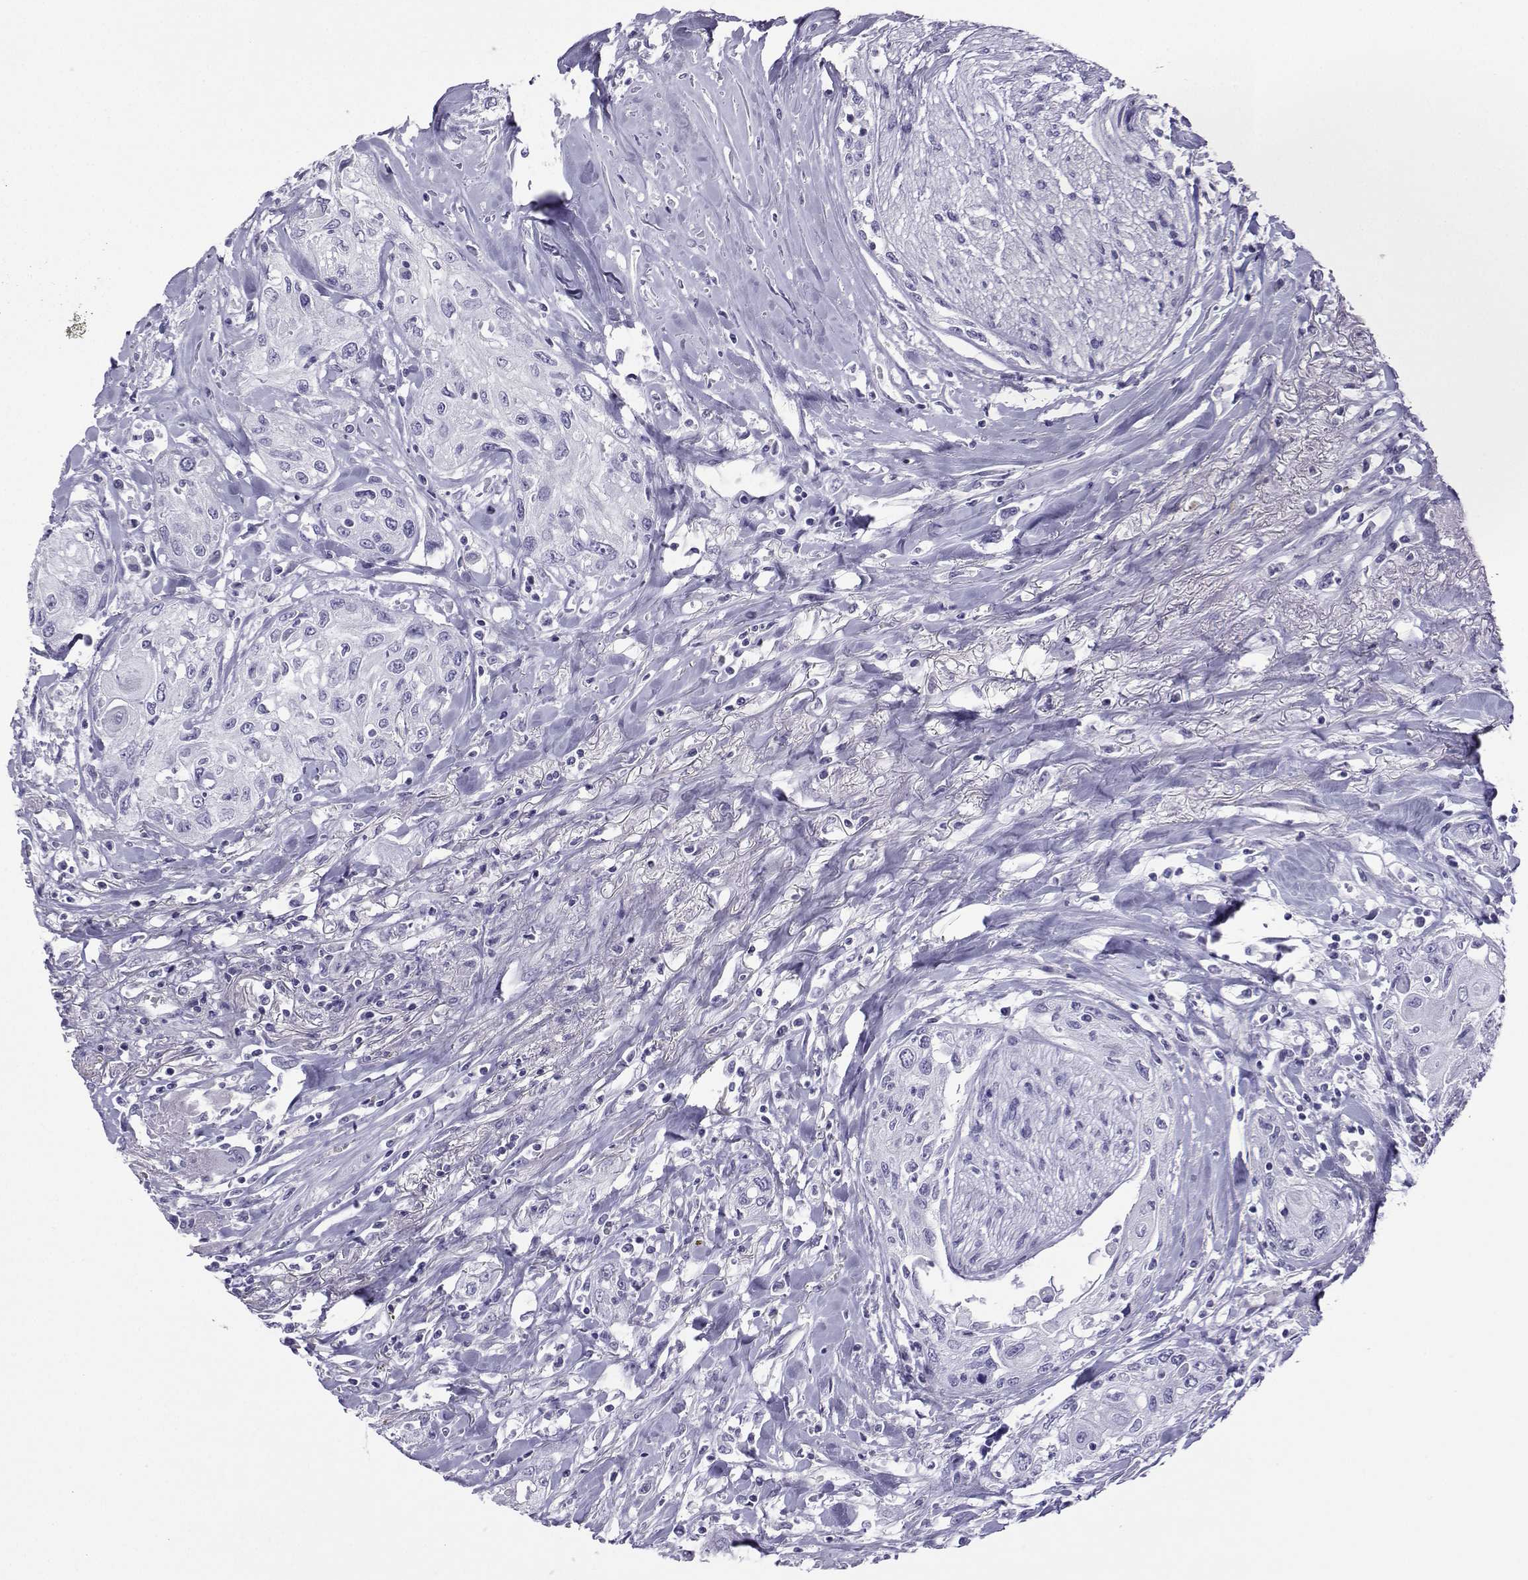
{"staining": {"intensity": "negative", "quantity": "none", "location": "none"}, "tissue": "head and neck cancer", "cell_type": "Tumor cells", "image_type": "cancer", "snomed": [{"axis": "morphology", "description": "Normal tissue, NOS"}, {"axis": "morphology", "description": "Squamous cell carcinoma, NOS"}, {"axis": "topography", "description": "Oral tissue"}, {"axis": "topography", "description": "Peripheral nerve tissue"}, {"axis": "topography", "description": "Head-Neck"}], "caption": "Immunohistochemistry photomicrograph of head and neck cancer stained for a protein (brown), which demonstrates no staining in tumor cells. (DAB (3,3'-diaminobenzidine) immunohistochemistry visualized using brightfield microscopy, high magnification).", "gene": "LORICRIN", "patient": {"sex": "female", "age": 59}}